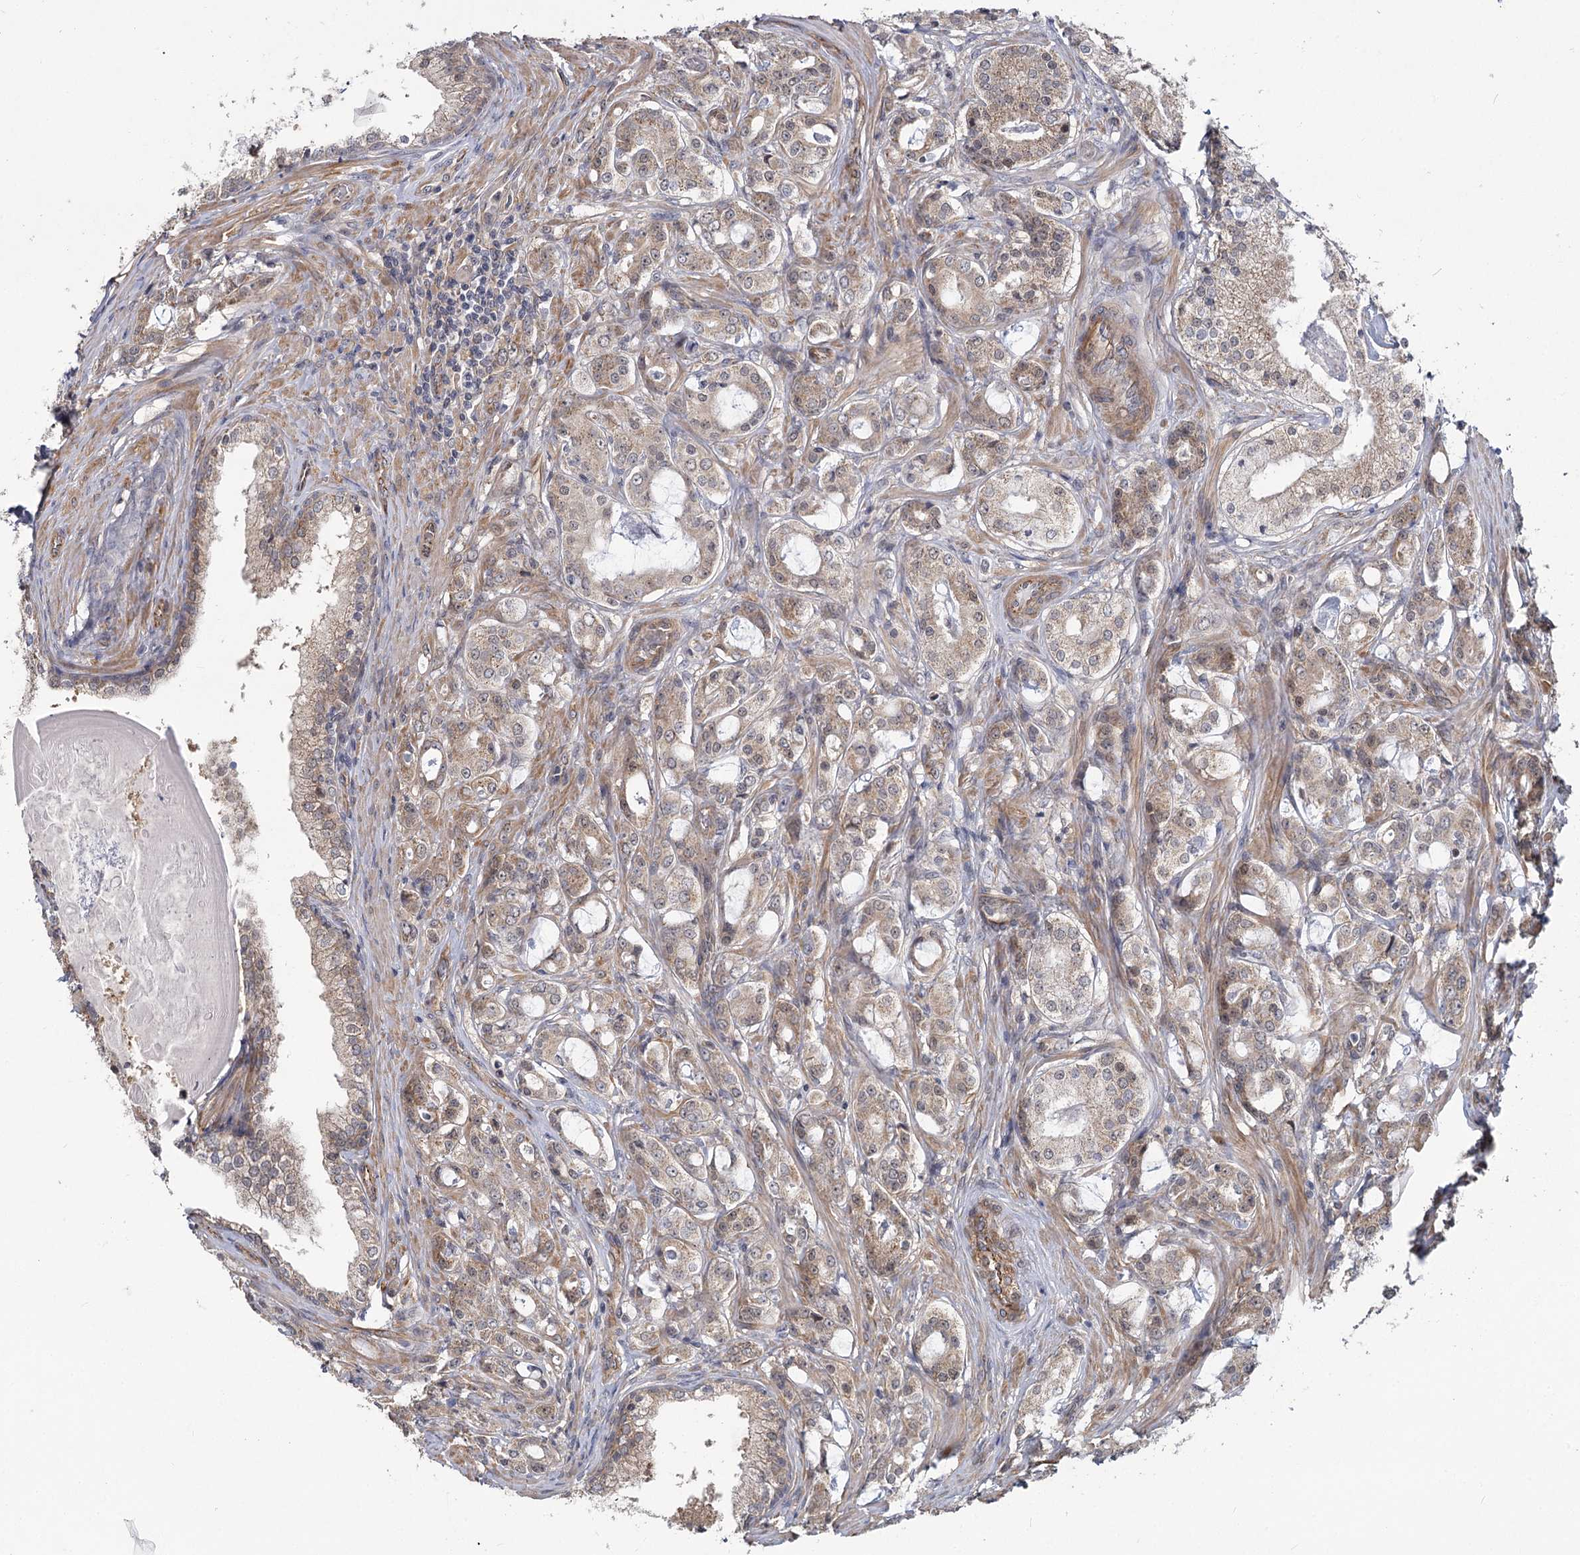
{"staining": {"intensity": "moderate", "quantity": "<25%", "location": "cytoplasmic/membranous"}, "tissue": "prostate cancer", "cell_type": "Tumor cells", "image_type": "cancer", "snomed": [{"axis": "morphology", "description": "Adenocarcinoma, High grade"}, {"axis": "topography", "description": "Prostate"}], "caption": "This micrograph demonstrates immunohistochemistry staining of high-grade adenocarcinoma (prostate), with low moderate cytoplasmic/membranous positivity in approximately <25% of tumor cells.", "gene": "TBC1D9B", "patient": {"sex": "male", "age": 63}}